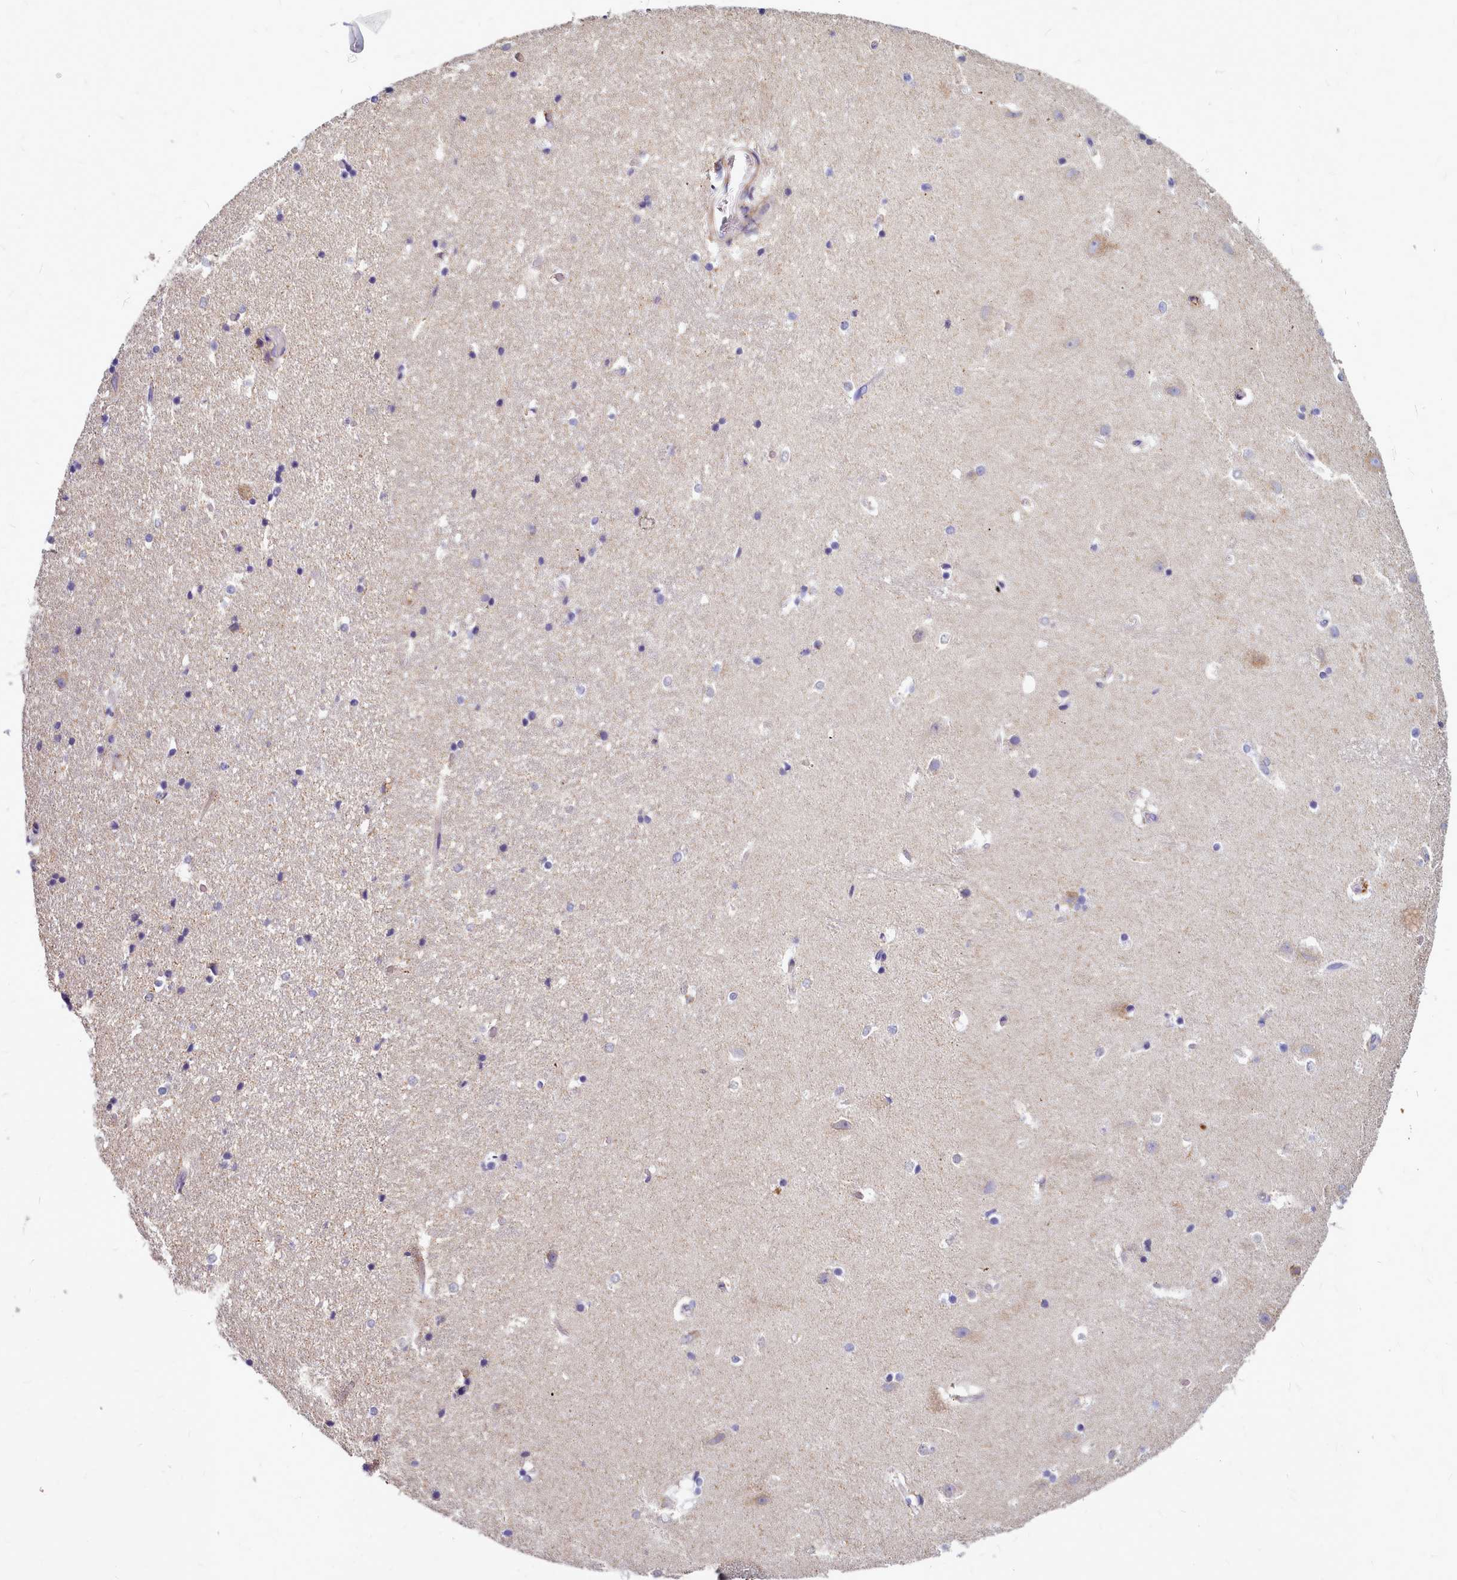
{"staining": {"intensity": "negative", "quantity": "none", "location": "none"}, "tissue": "hippocampus", "cell_type": "Glial cells", "image_type": "normal", "snomed": [{"axis": "morphology", "description": "Normal tissue, NOS"}, {"axis": "topography", "description": "Hippocampus"}], "caption": "Glial cells show no significant staining in benign hippocampus. (DAB immunohistochemistry (IHC) with hematoxylin counter stain).", "gene": "SMPD4", "patient": {"sex": "female", "age": 52}}